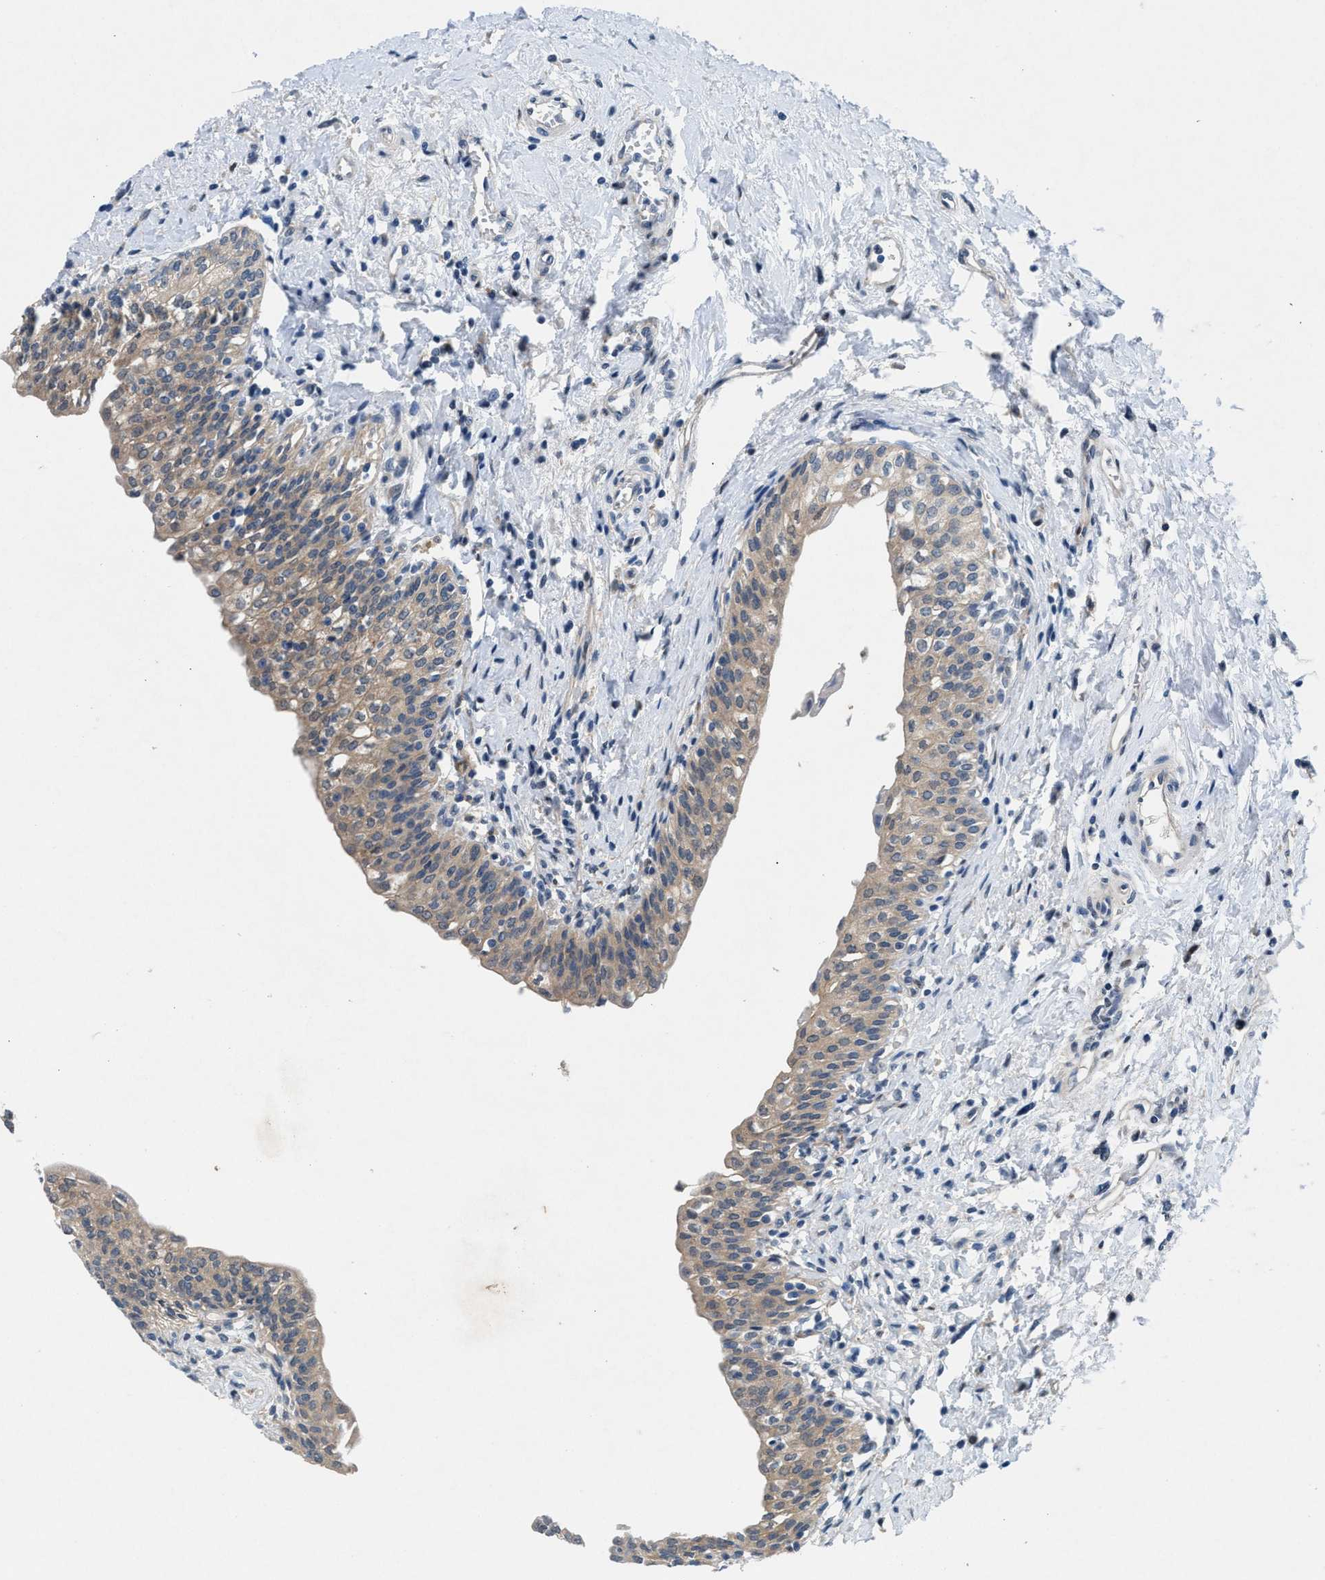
{"staining": {"intensity": "weak", "quantity": "25%-75%", "location": "cytoplasmic/membranous"}, "tissue": "urinary bladder", "cell_type": "Urothelial cells", "image_type": "normal", "snomed": [{"axis": "morphology", "description": "Normal tissue, NOS"}, {"axis": "topography", "description": "Urinary bladder"}], "caption": "Immunohistochemistry (DAB (3,3'-diaminobenzidine)) staining of normal human urinary bladder exhibits weak cytoplasmic/membranous protein positivity in about 25%-75% of urothelial cells.", "gene": "COPS2", "patient": {"sex": "male", "age": 55}}